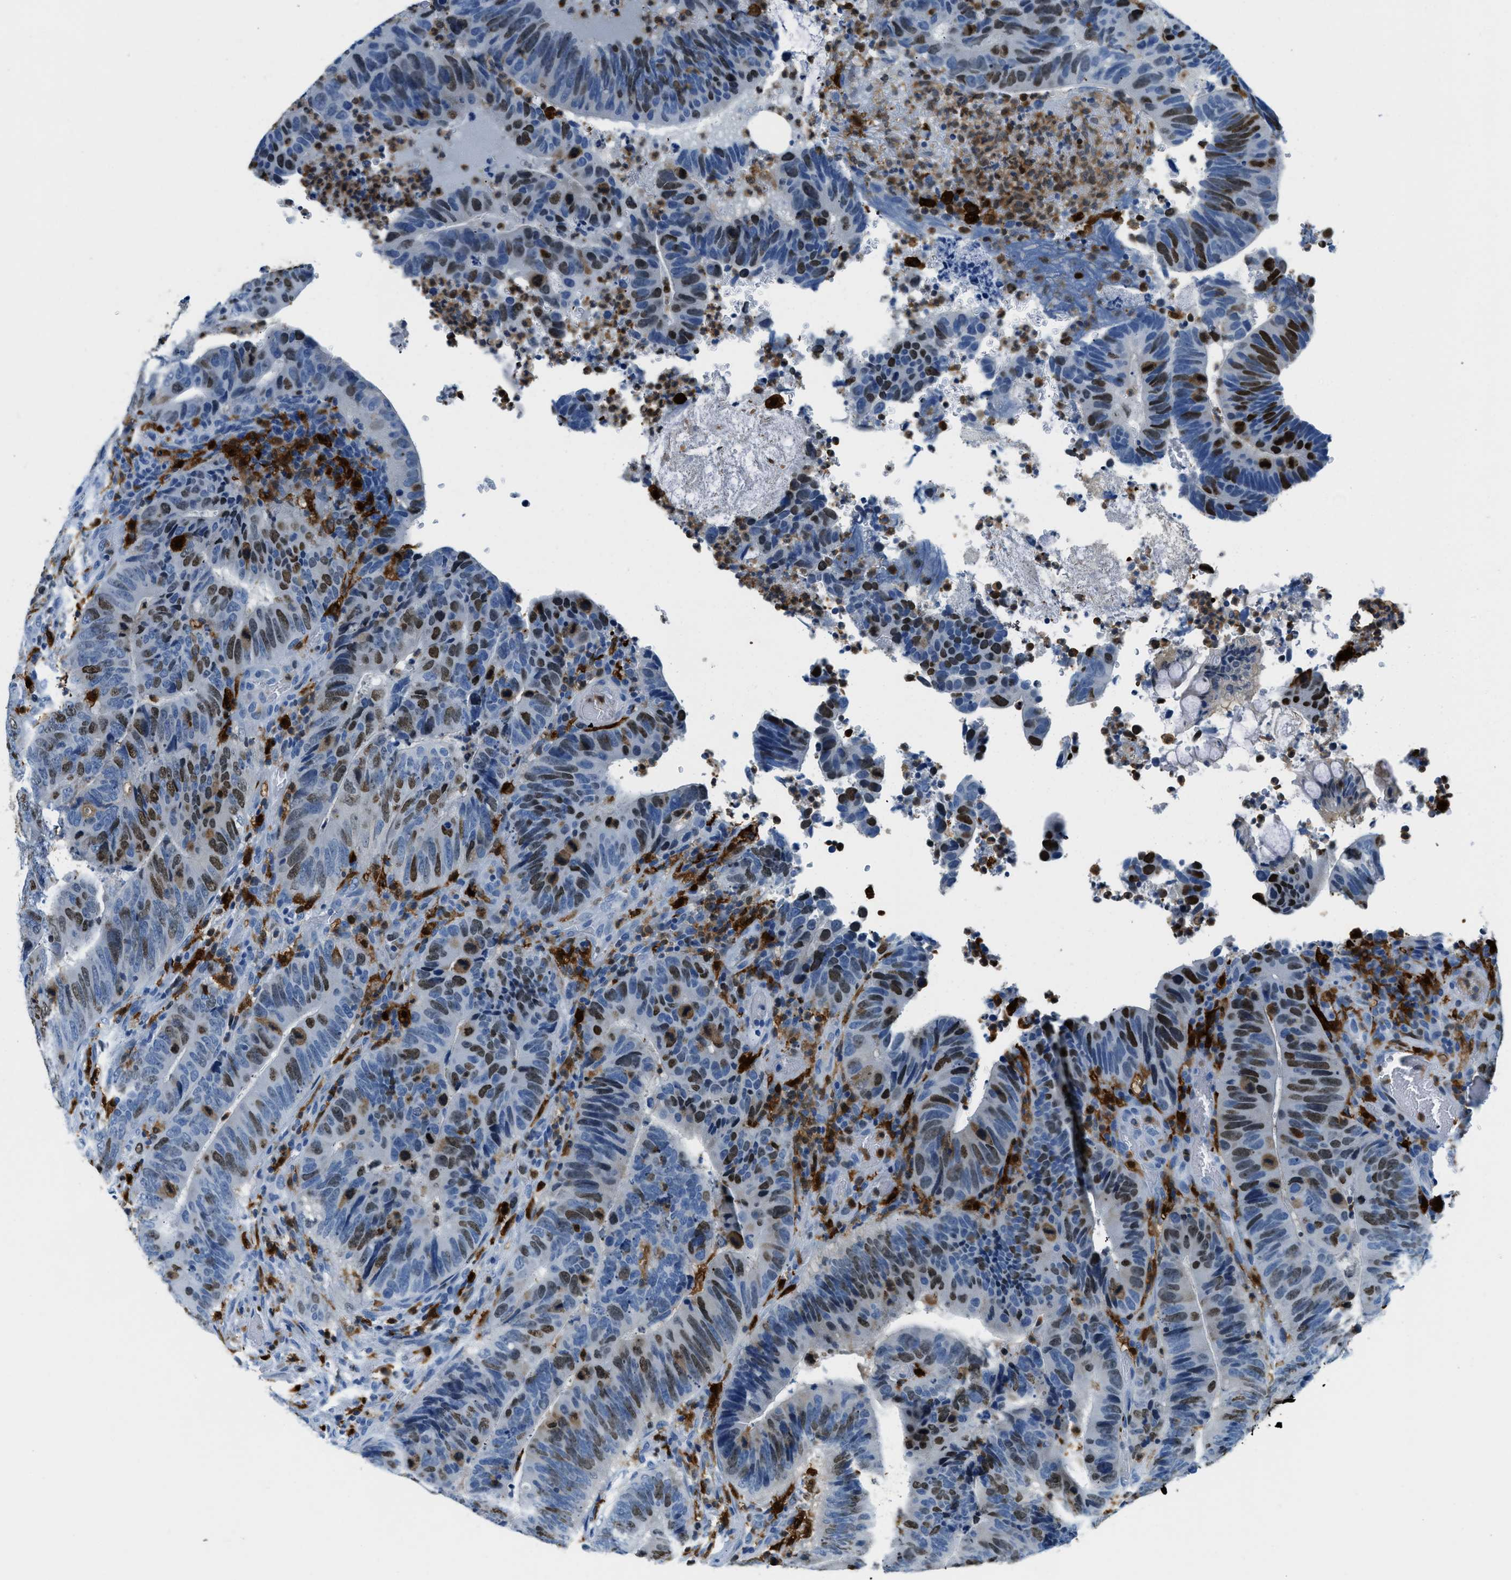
{"staining": {"intensity": "weak", "quantity": "25%-75%", "location": "nuclear"}, "tissue": "colorectal cancer", "cell_type": "Tumor cells", "image_type": "cancer", "snomed": [{"axis": "morphology", "description": "Adenocarcinoma, NOS"}, {"axis": "topography", "description": "Colon"}], "caption": "High-magnification brightfield microscopy of adenocarcinoma (colorectal) stained with DAB (brown) and counterstained with hematoxylin (blue). tumor cells exhibit weak nuclear expression is present in about25%-75% of cells. (IHC, brightfield microscopy, high magnification).", "gene": "CAPG", "patient": {"sex": "male", "age": 56}}